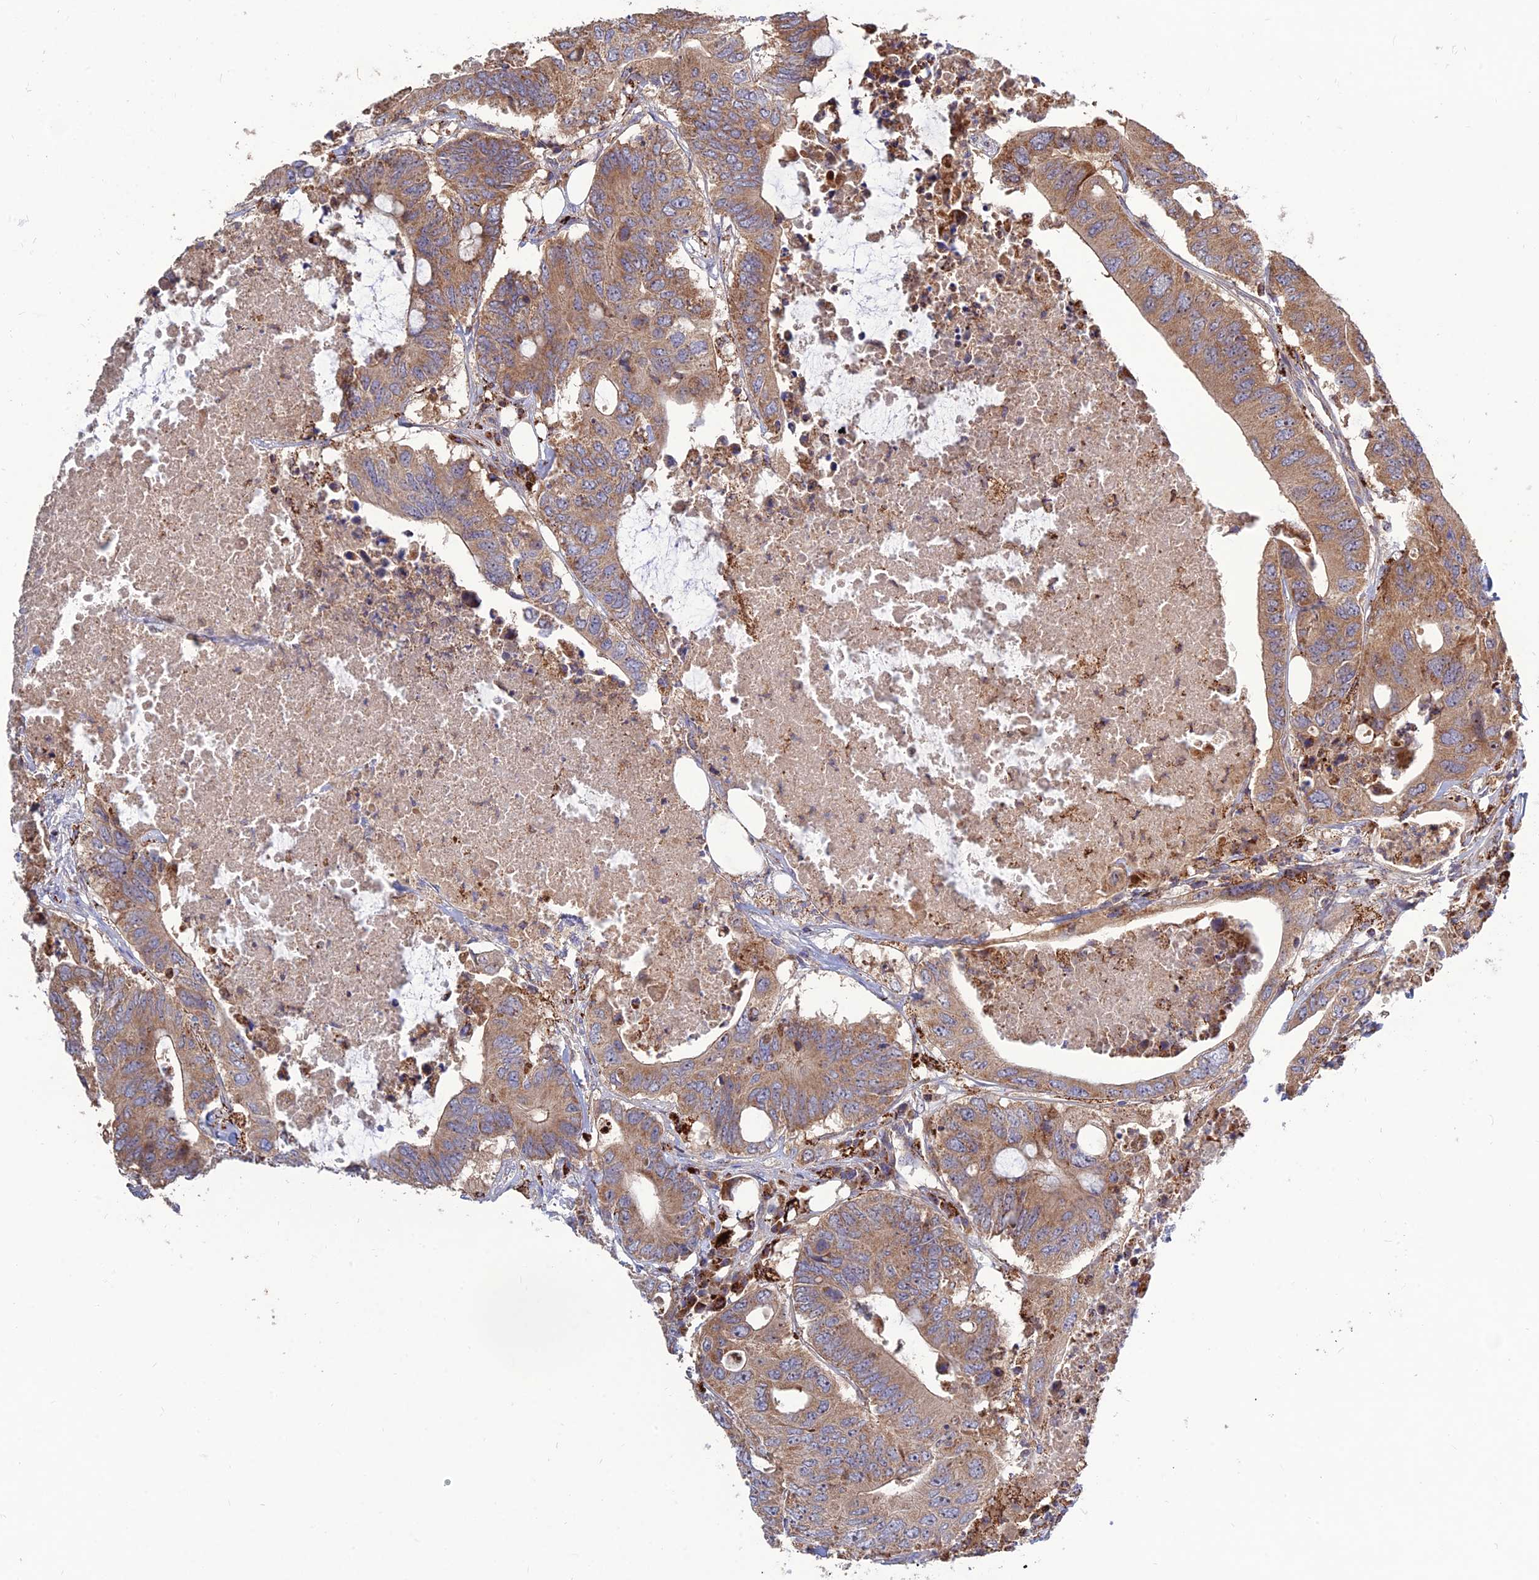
{"staining": {"intensity": "moderate", "quantity": ">75%", "location": "cytoplasmic/membranous"}, "tissue": "colorectal cancer", "cell_type": "Tumor cells", "image_type": "cancer", "snomed": [{"axis": "morphology", "description": "Adenocarcinoma, NOS"}, {"axis": "topography", "description": "Colon"}], "caption": "Human colorectal adenocarcinoma stained for a protein (brown) demonstrates moderate cytoplasmic/membranous positive positivity in about >75% of tumor cells.", "gene": "RIC8B", "patient": {"sex": "male", "age": 71}}